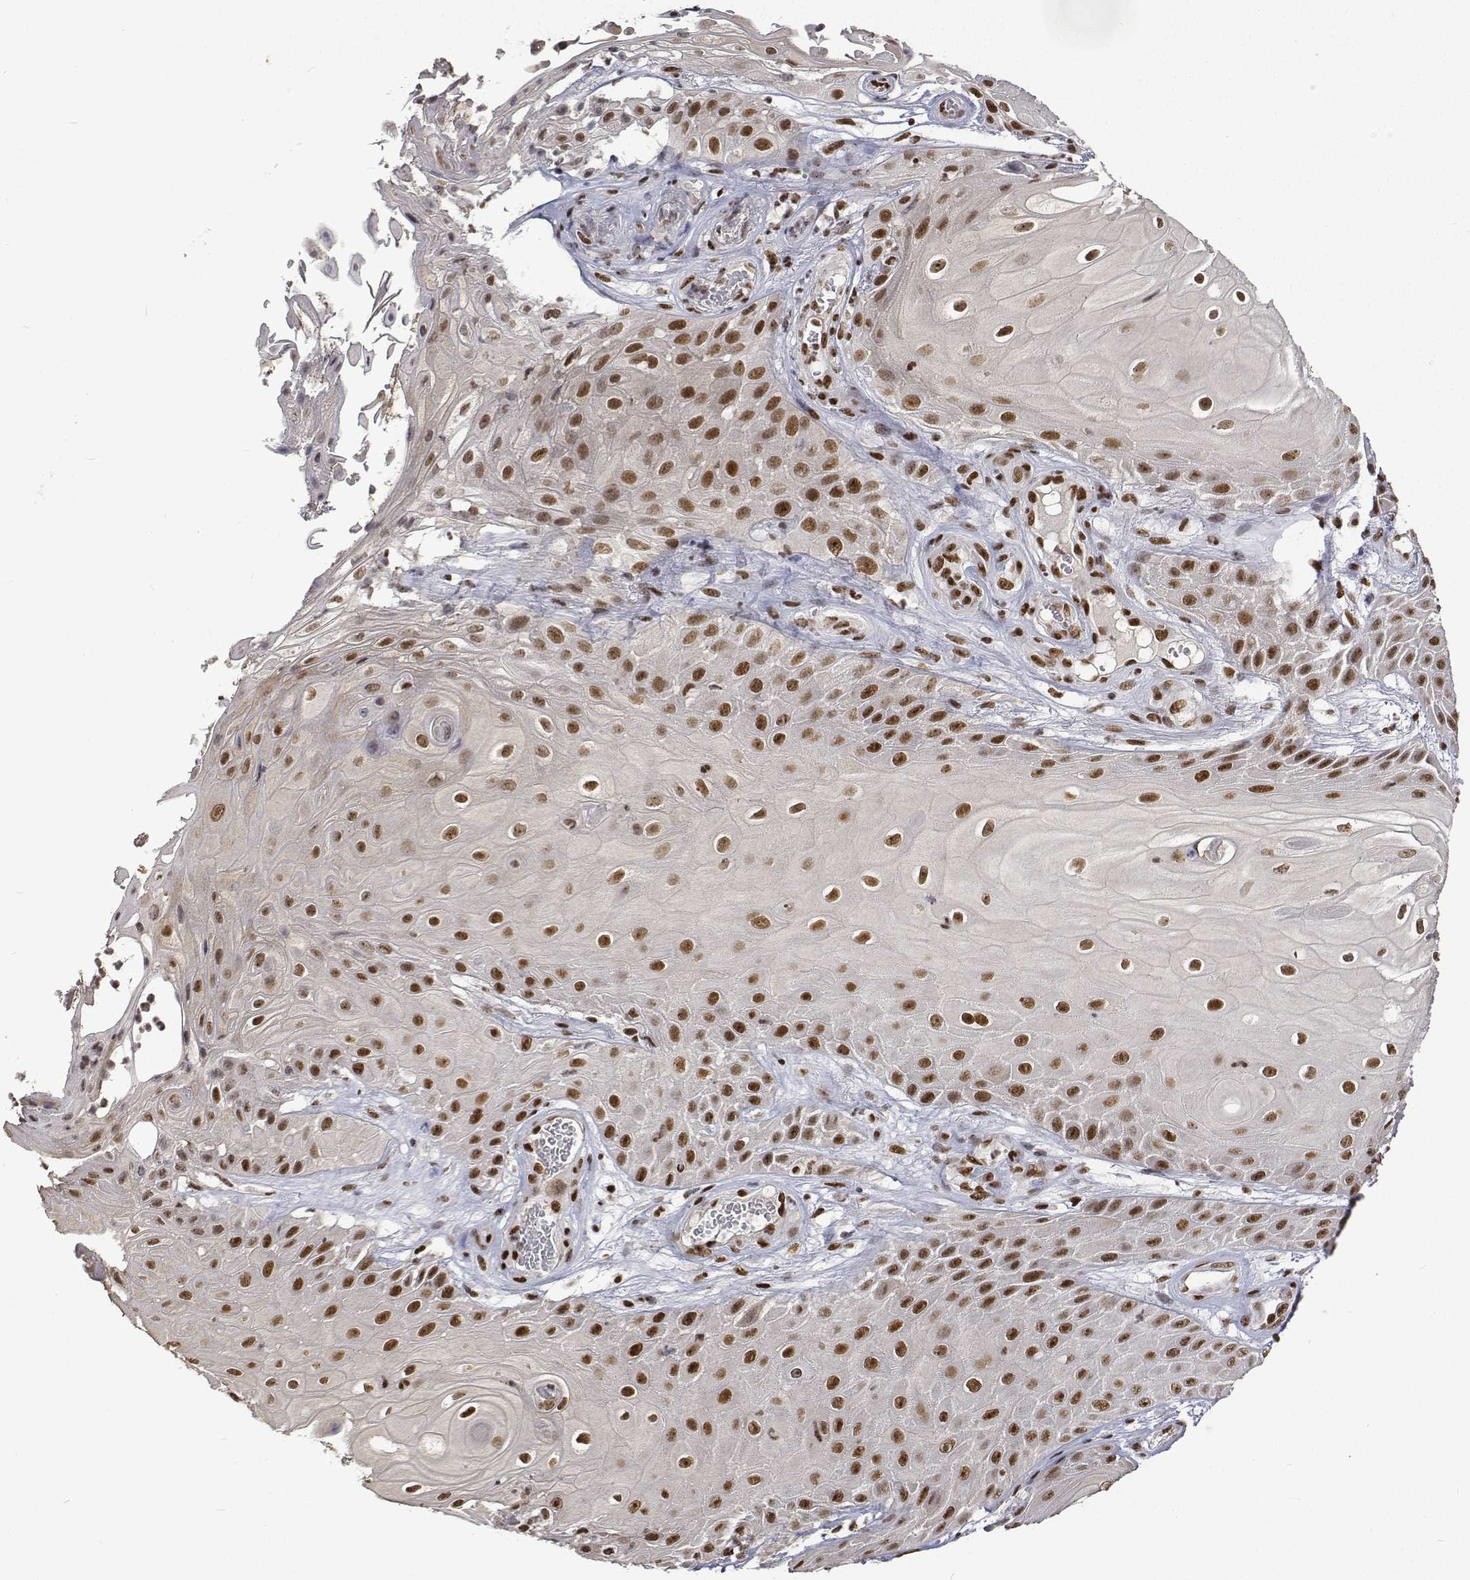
{"staining": {"intensity": "strong", "quantity": ">75%", "location": "nuclear"}, "tissue": "skin cancer", "cell_type": "Tumor cells", "image_type": "cancer", "snomed": [{"axis": "morphology", "description": "Squamous cell carcinoma, NOS"}, {"axis": "topography", "description": "Skin"}], "caption": "DAB immunohistochemical staining of human skin cancer reveals strong nuclear protein staining in about >75% of tumor cells.", "gene": "ATRX", "patient": {"sex": "male", "age": 62}}